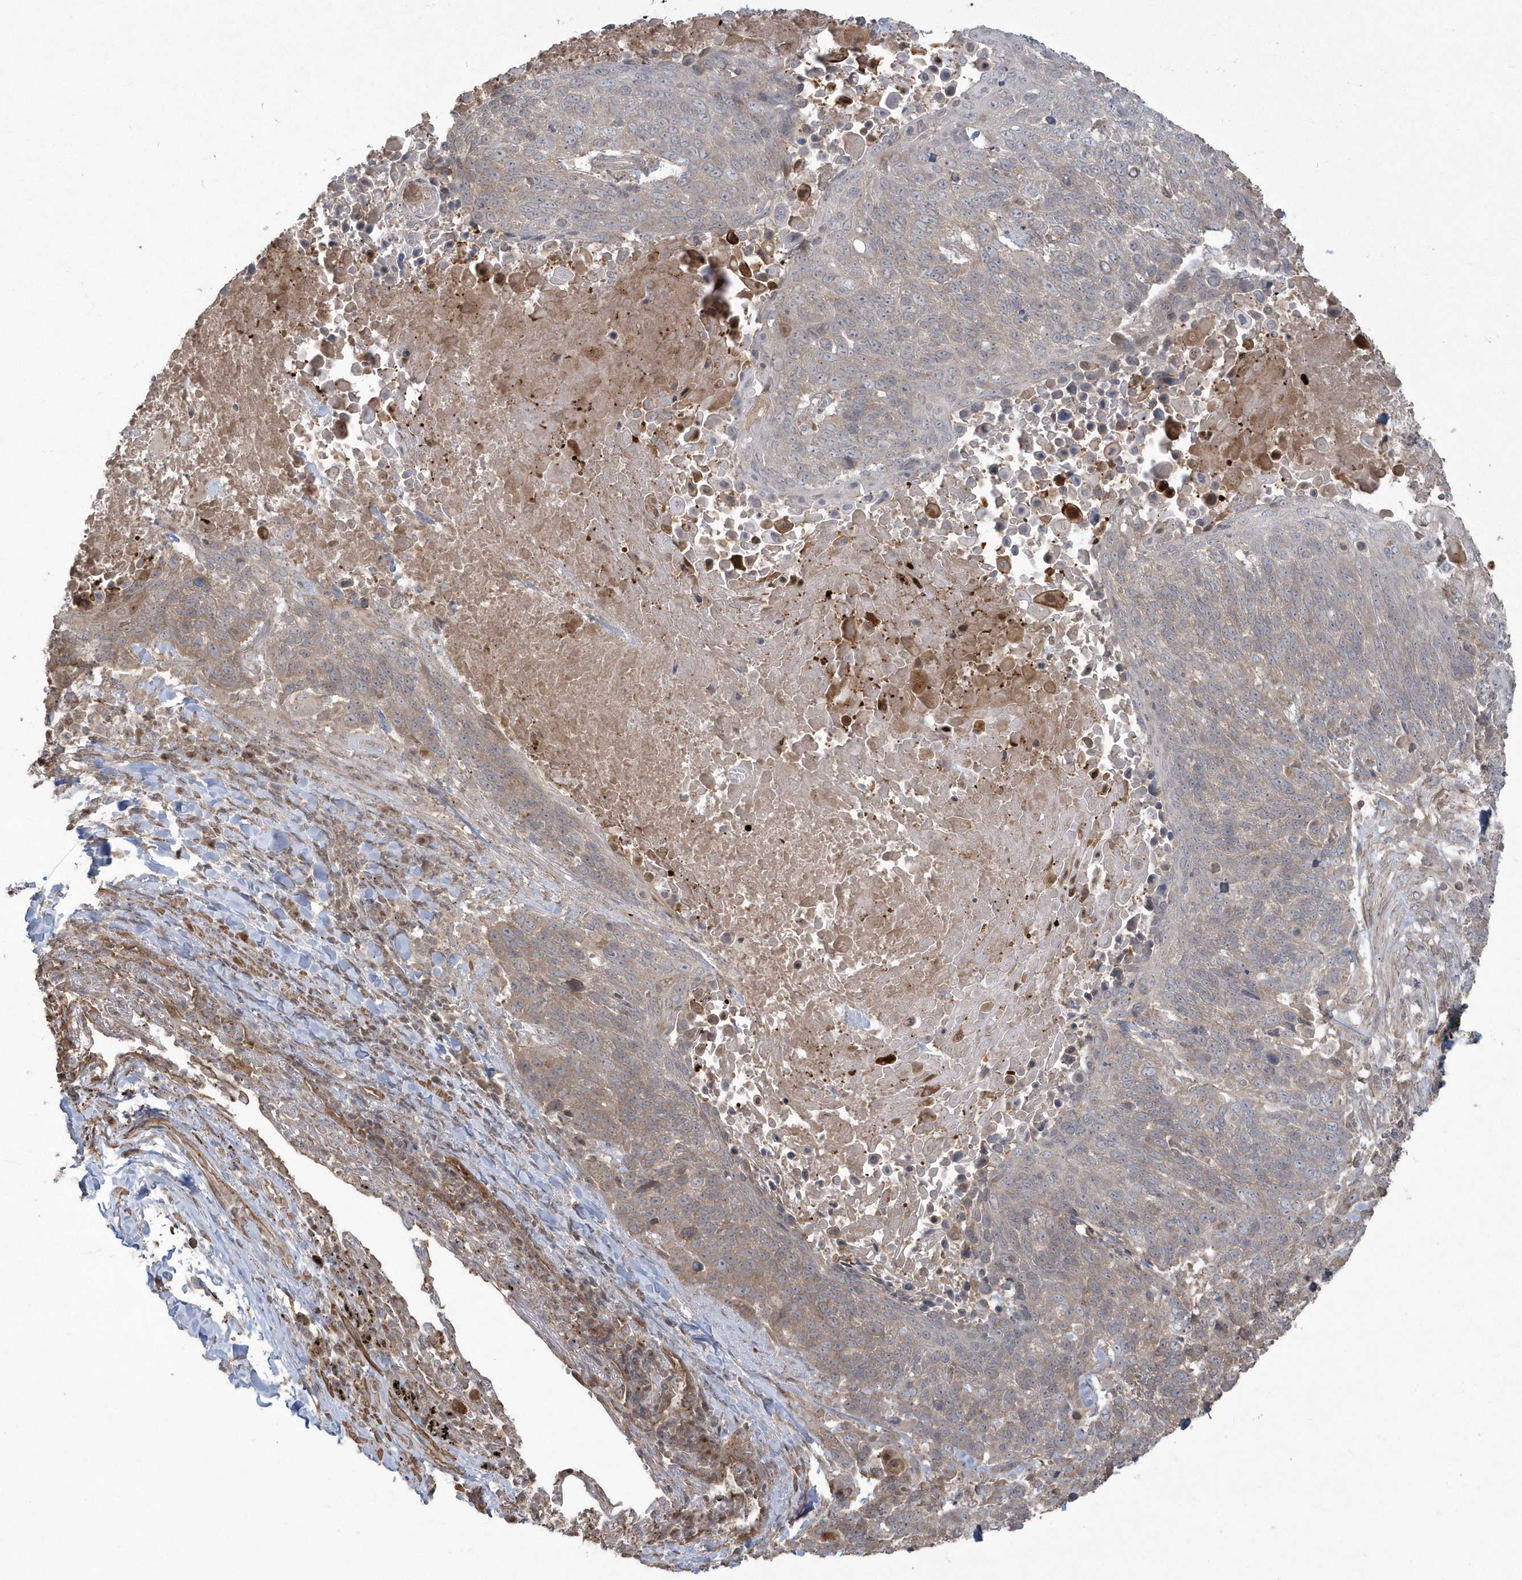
{"staining": {"intensity": "weak", "quantity": "25%-75%", "location": "cytoplasmic/membranous"}, "tissue": "lung cancer", "cell_type": "Tumor cells", "image_type": "cancer", "snomed": [{"axis": "morphology", "description": "Squamous cell carcinoma, NOS"}, {"axis": "topography", "description": "Lung"}], "caption": "Tumor cells demonstrate low levels of weak cytoplasmic/membranous staining in about 25%-75% of cells in human lung cancer (squamous cell carcinoma). (DAB (3,3'-diaminobenzidine) IHC, brown staining for protein, blue staining for nuclei).", "gene": "ARMC8", "patient": {"sex": "male", "age": 66}}